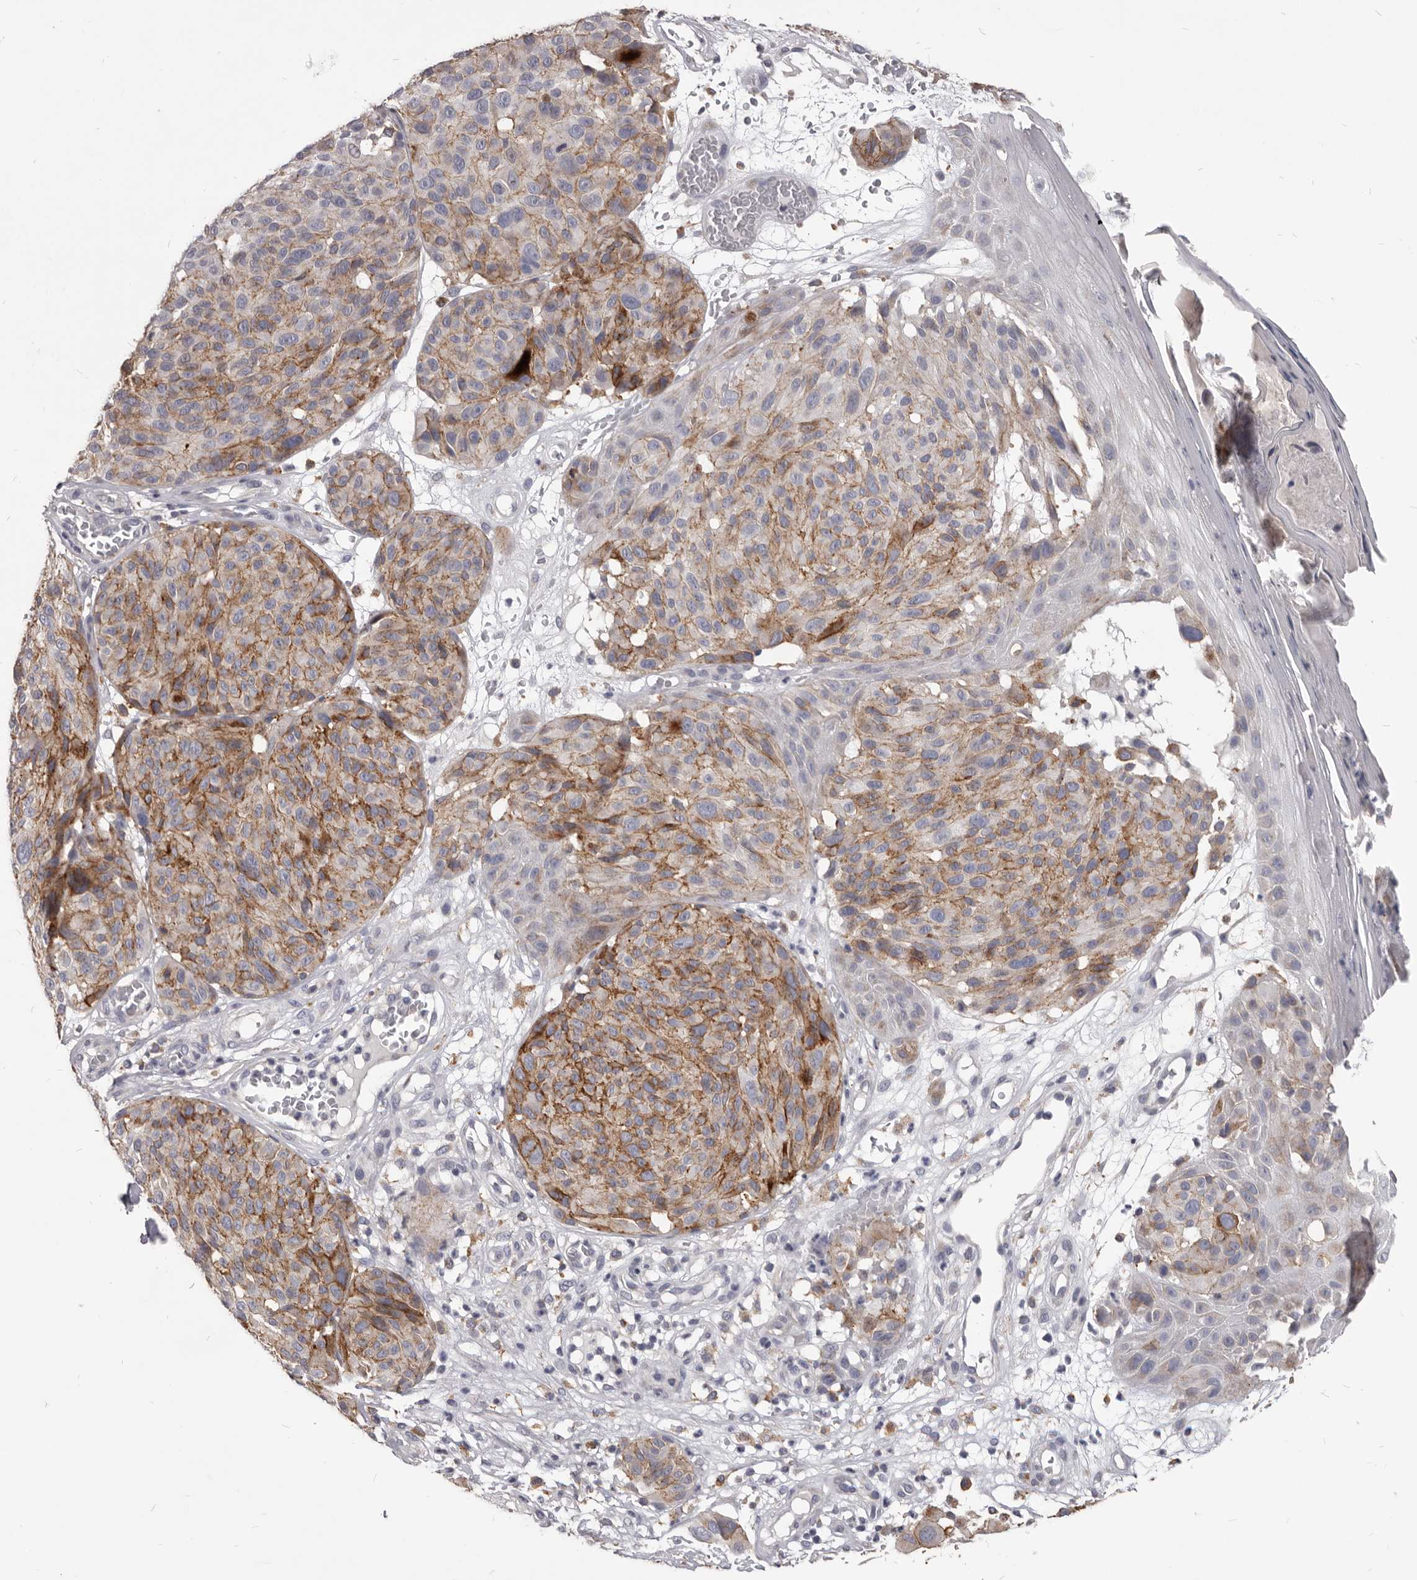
{"staining": {"intensity": "moderate", "quantity": ">75%", "location": "cytoplasmic/membranous"}, "tissue": "melanoma", "cell_type": "Tumor cells", "image_type": "cancer", "snomed": [{"axis": "morphology", "description": "Malignant melanoma, NOS"}, {"axis": "topography", "description": "Skin"}], "caption": "A histopathology image of human malignant melanoma stained for a protein shows moderate cytoplasmic/membranous brown staining in tumor cells.", "gene": "PI4K2A", "patient": {"sex": "male", "age": 83}}